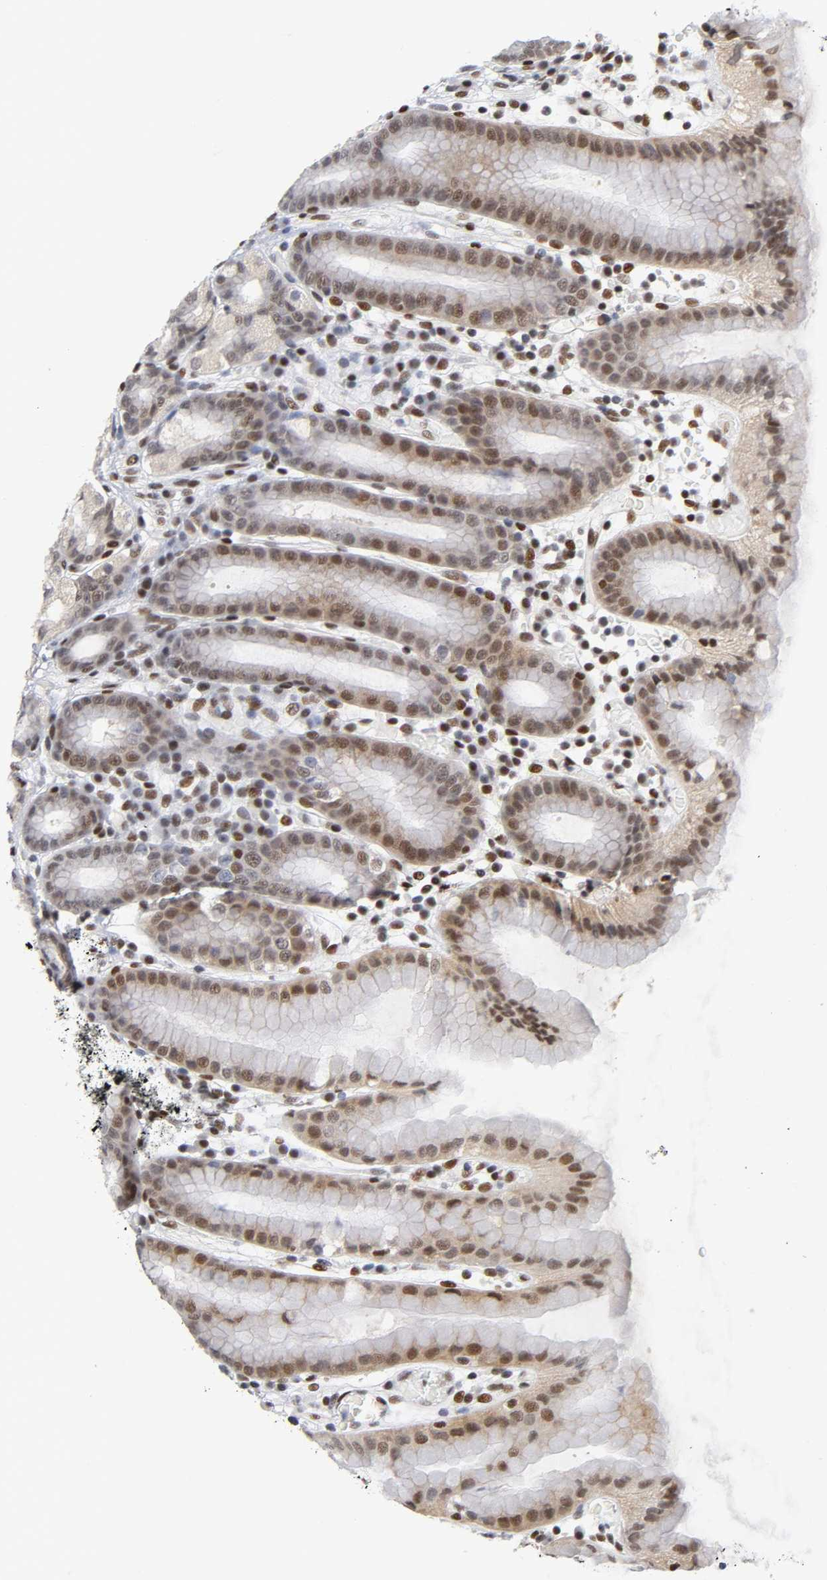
{"staining": {"intensity": "strong", "quantity": "25%-75%", "location": "nuclear"}, "tissue": "stomach", "cell_type": "Glandular cells", "image_type": "normal", "snomed": [{"axis": "morphology", "description": "Normal tissue, NOS"}, {"axis": "topography", "description": "Stomach, upper"}], "caption": "Protein staining of normal stomach shows strong nuclear expression in about 25%-75% of glandular cells.", "gene": "NR3C1", "patient": {"sex": "male", "age": 68}}